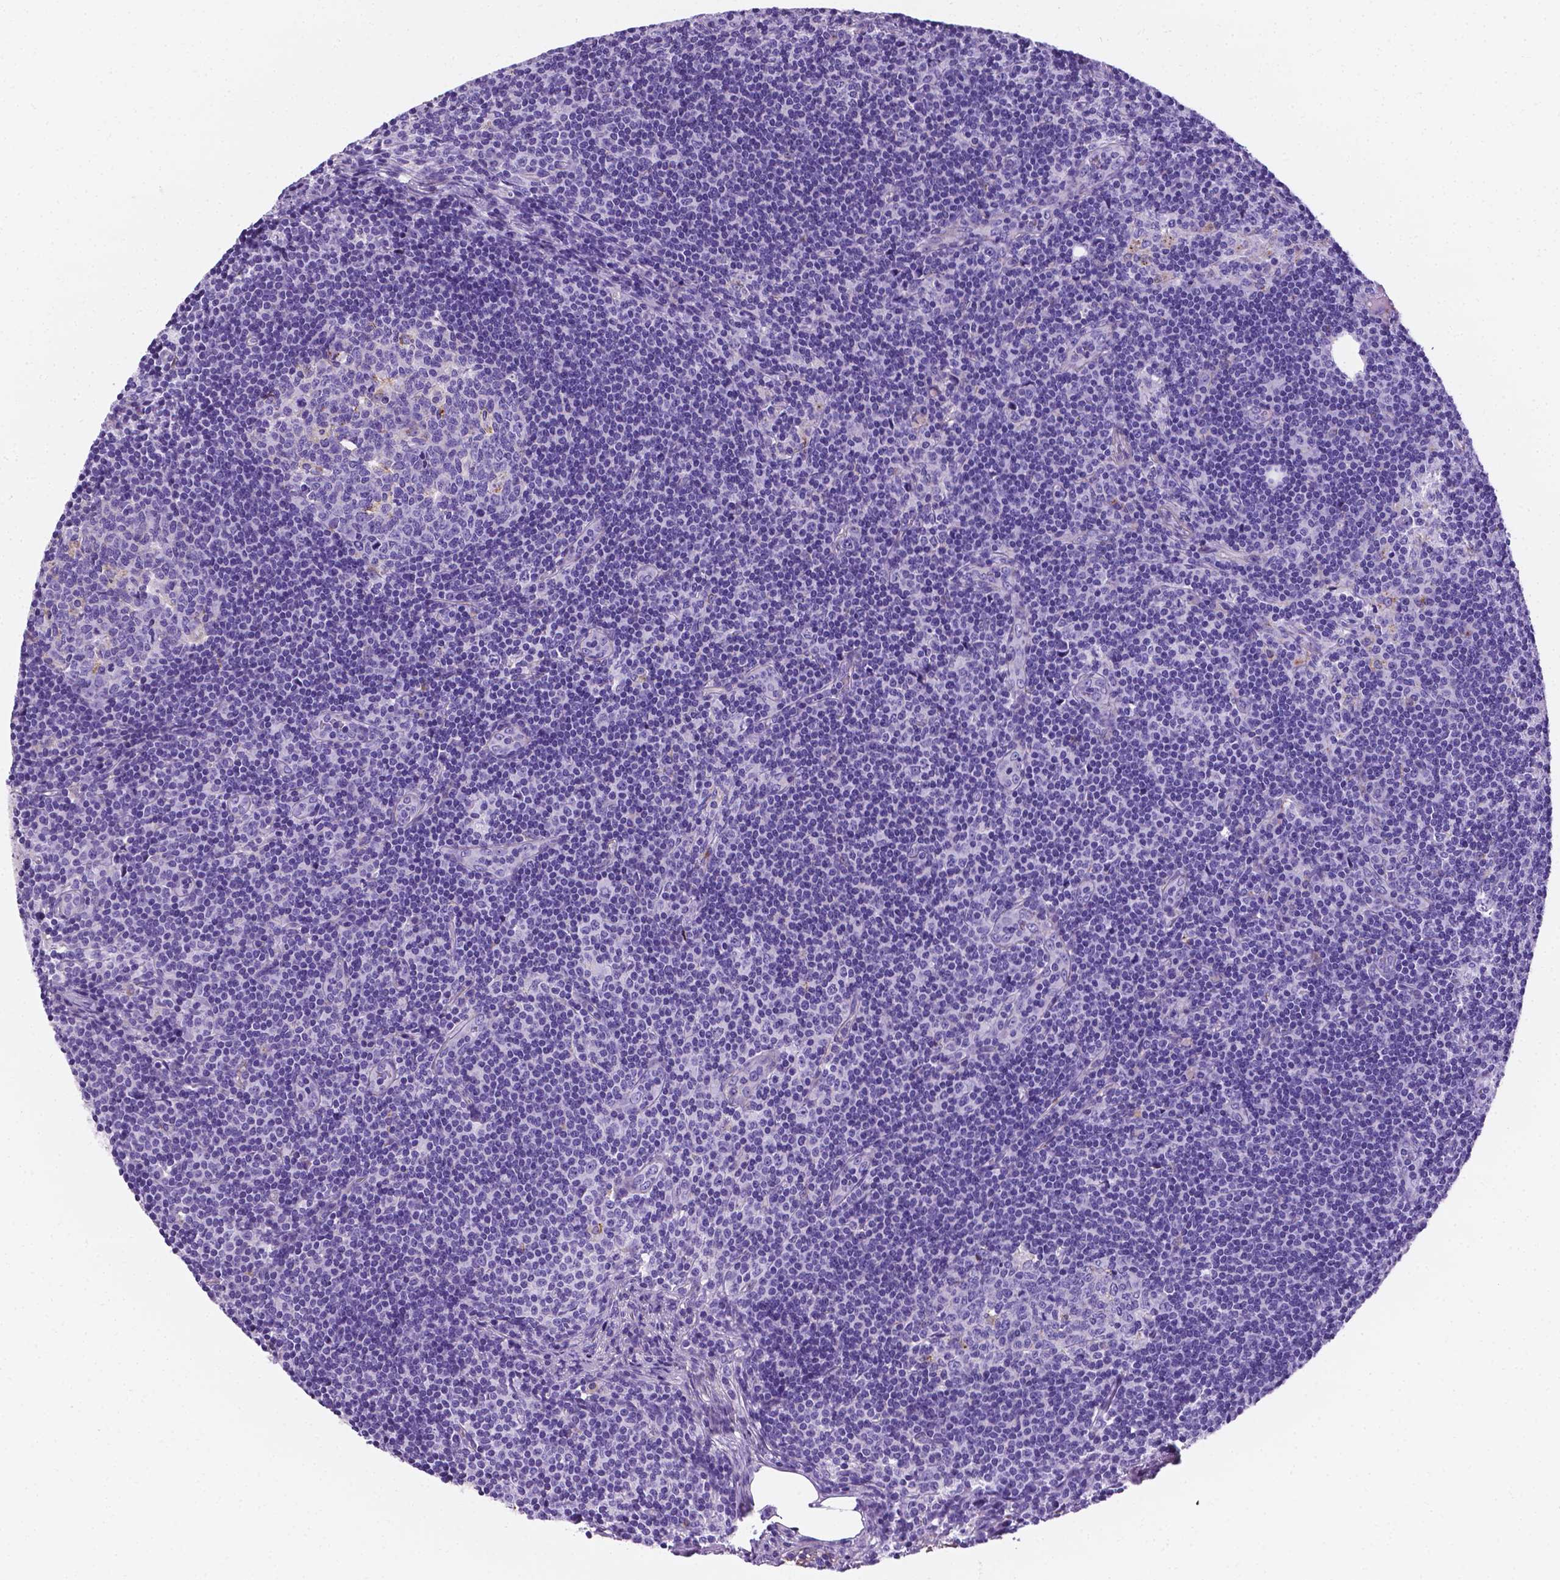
{"staining": {"intensity": "negative", "quantity": "none", "location": "none"}, "tissue": "lymph node", "cell_type": "Germinal center cells", "image_type": "normal", "snomed": [{"axis": "morphology", "description": "Normal tissue, NOS"}, {"axis": "topography", "description": "Lymph node"}], "caption": "Micrograph shows no significant protein expression in germinal center cells of benign lymph node.", "gene": "APOE", "patient": {"sex": "female", "age": 41}}